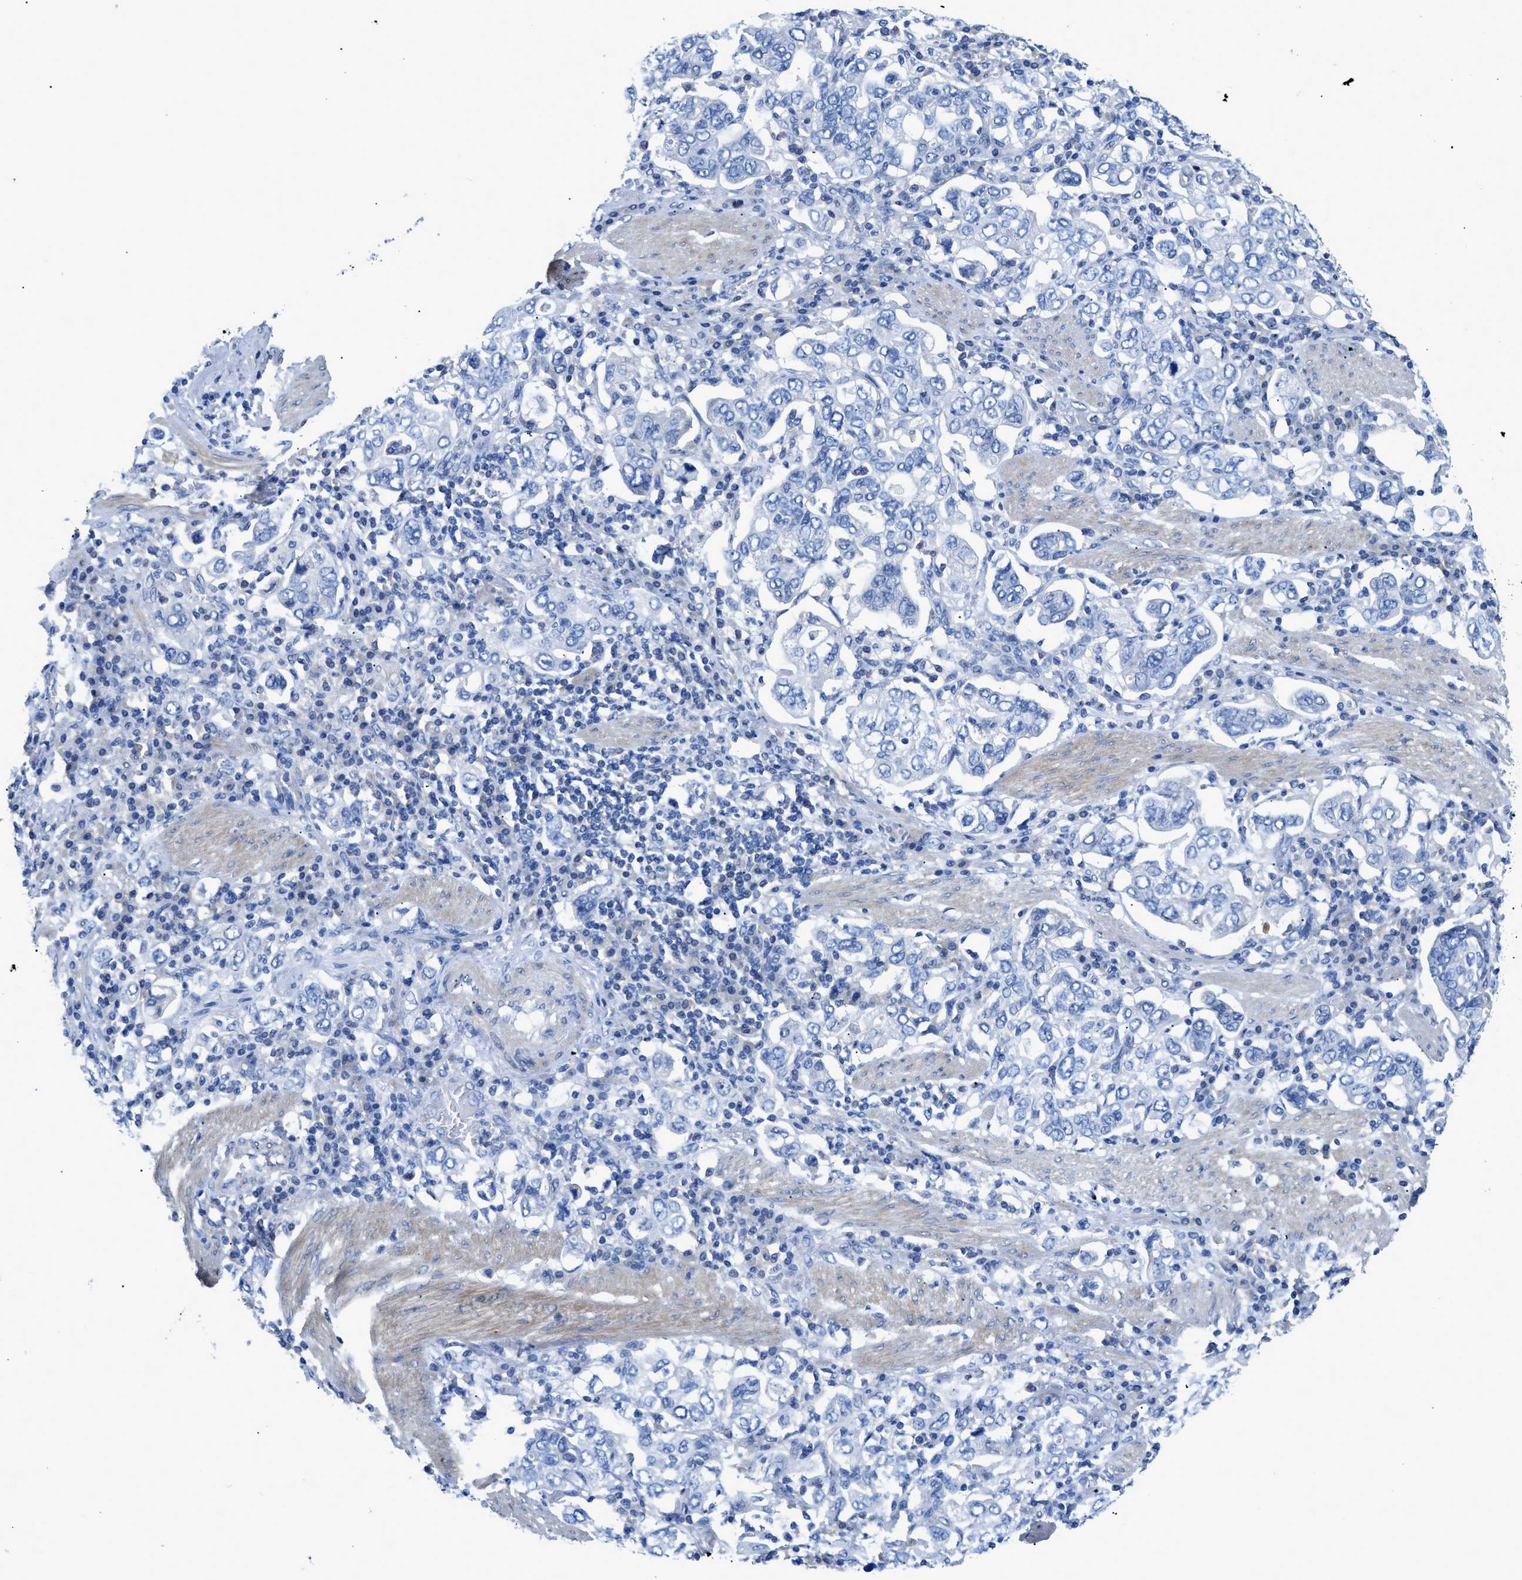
{"staining": {"intensity": "negative", "quantity": "none", "location": "none"}, "tissue": "stomach cancer", "cell_type": "Tumor cells", "image_type": "cancer", "snomed": [{"axis": "morphology", "description": "Adenocarcinoma, NOS"}, {"axis": "topography", "description": "Stomach, upper"}], "caption": "DAB (3,3'-diaminobenzidine) immunohistochemical staining of human stomach cancer exhibits no significant staining in tumor cells. (DAB (3,3'-diaminobenzidine) immunohistochemistry, high magnification).", "gene": "SLC10A6", "patient": {"sex": "male", "age": 62}}